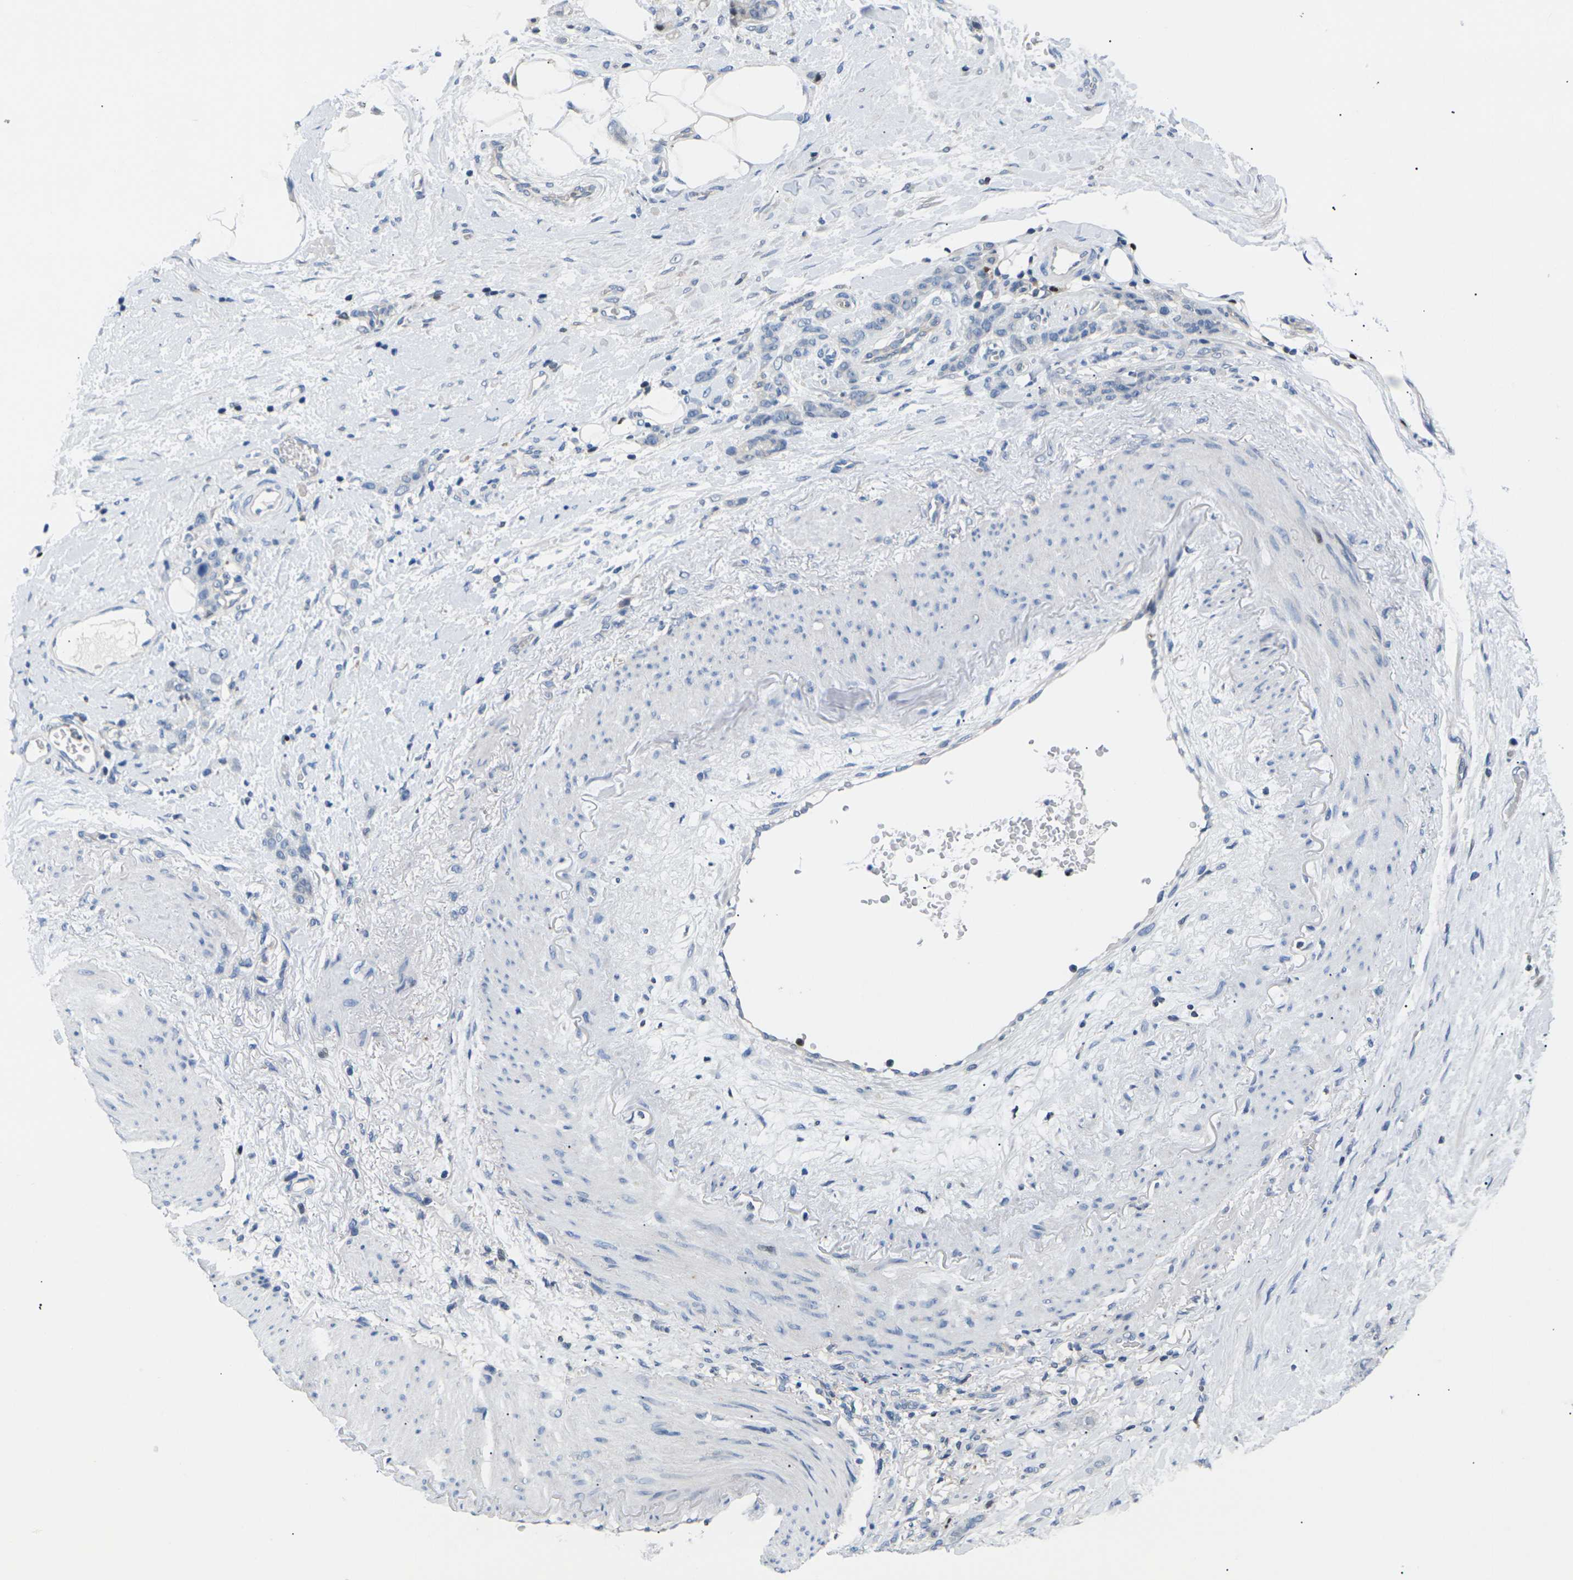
{"staining": {"intensity": "negative", "quantity": "none", "location": "none"}, "tissue": "stomach cancer", "cell_type": "Tumor cells", "image_type": "cancer", "snomed": [{"axis": "morphology", "description": "Adenocarcinoma, NOS"}, {"axis": "topography", "description": "Stomach"}], "caption": "This is an immunohistochemistry photomicrograph of stomach adenocarcinoma. There is no expression in tumor cells.", "gene": "RPS6KA3", "patient": {"sex": "male", "age": 82}}